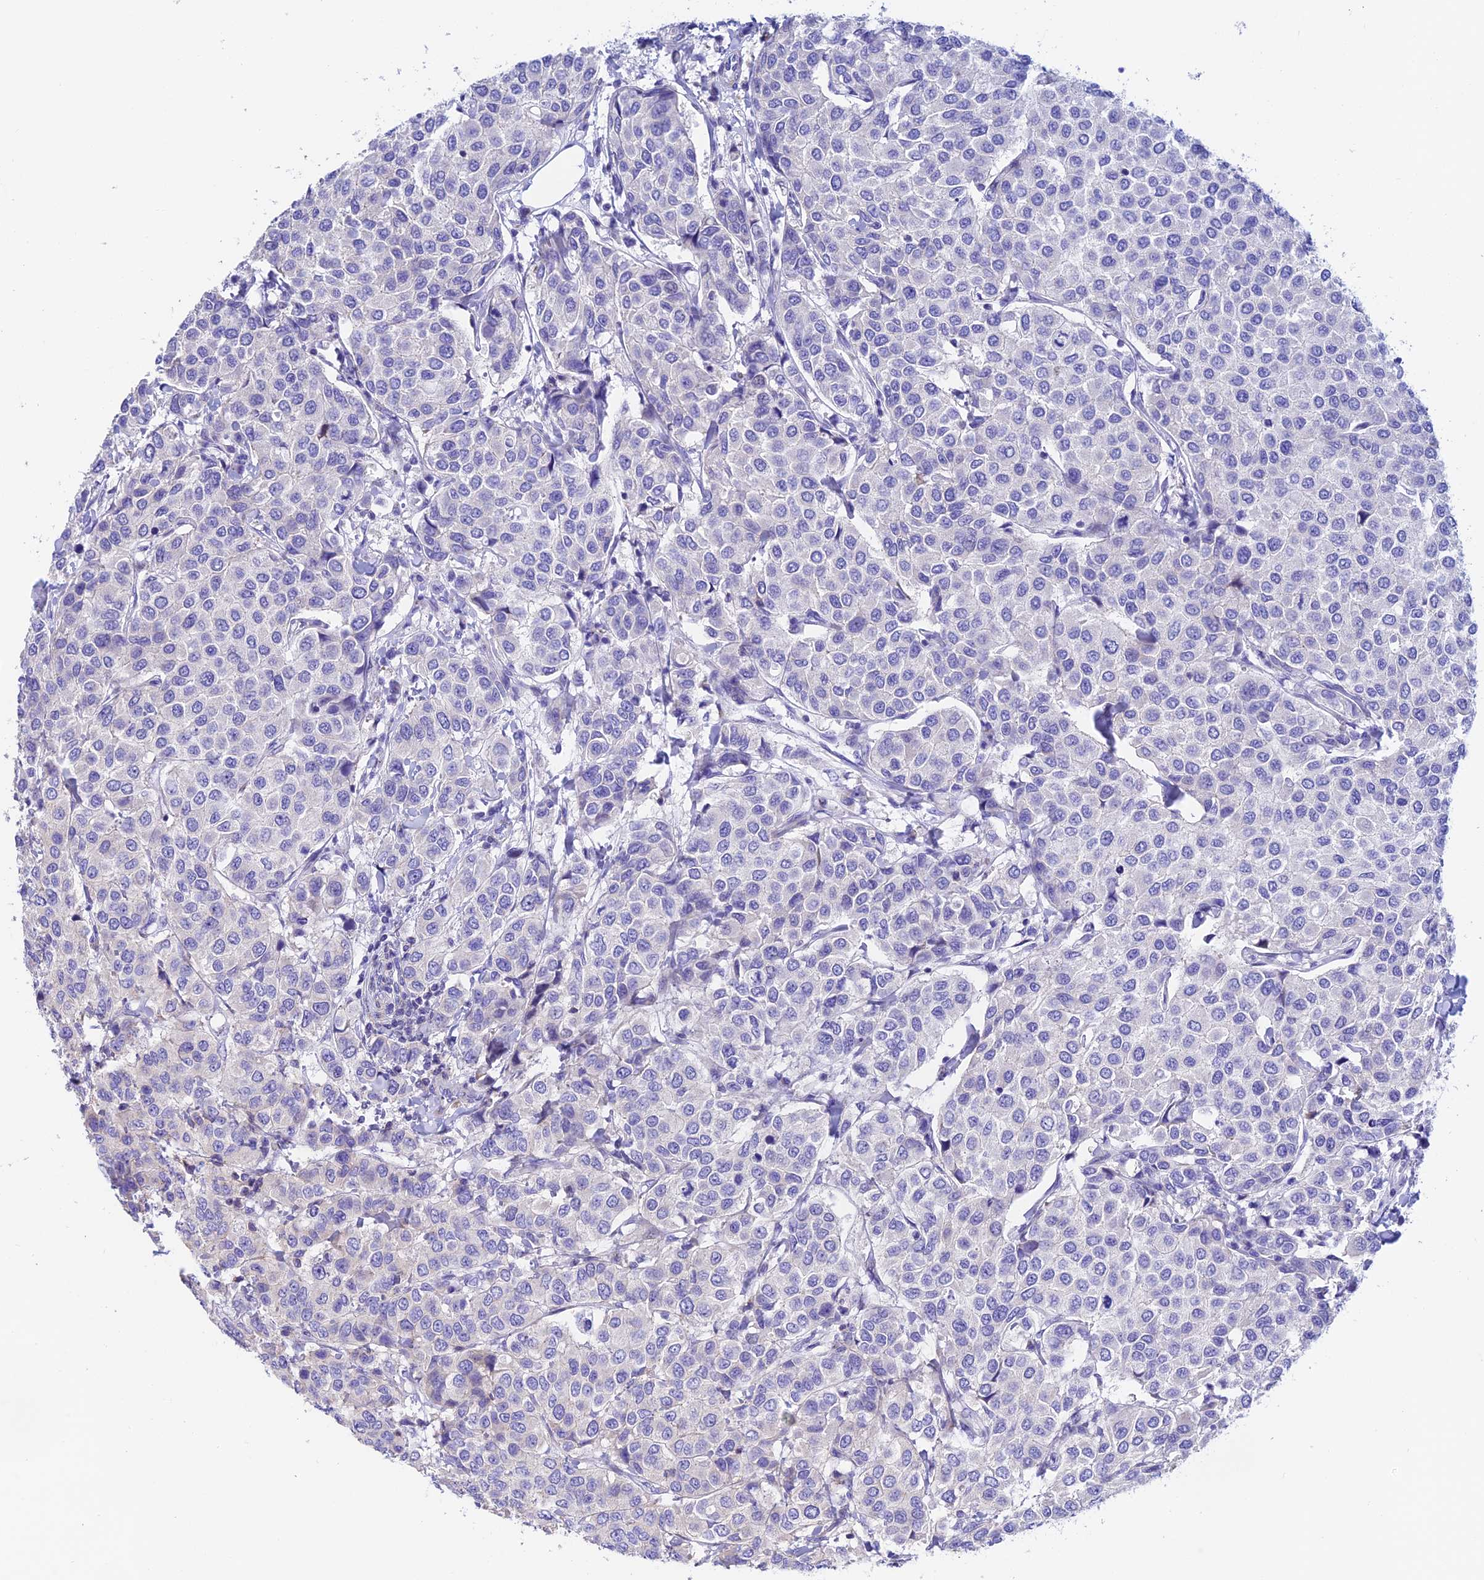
{"staining": {"intensity": "negative", "quantity": "none", "location": "none"}, "tissue": "breast cancer", "cell_type": "Tumor cells", "image_type": "cancer", "snomed": [{"axis": "morphology", "description": "Duct carcinoma"}, {"axis": "topography", "description": "Breast"}], "caption": "Immunohistochemistry micrograph of neoplastic tissue: breast cancer stained with DAB (3,3'-diaminobenzidine) demonstrates no significant protein positivity in tumor cells.", "gene": "PRIM1", "patient": {"sex": "female", "age": 55}}